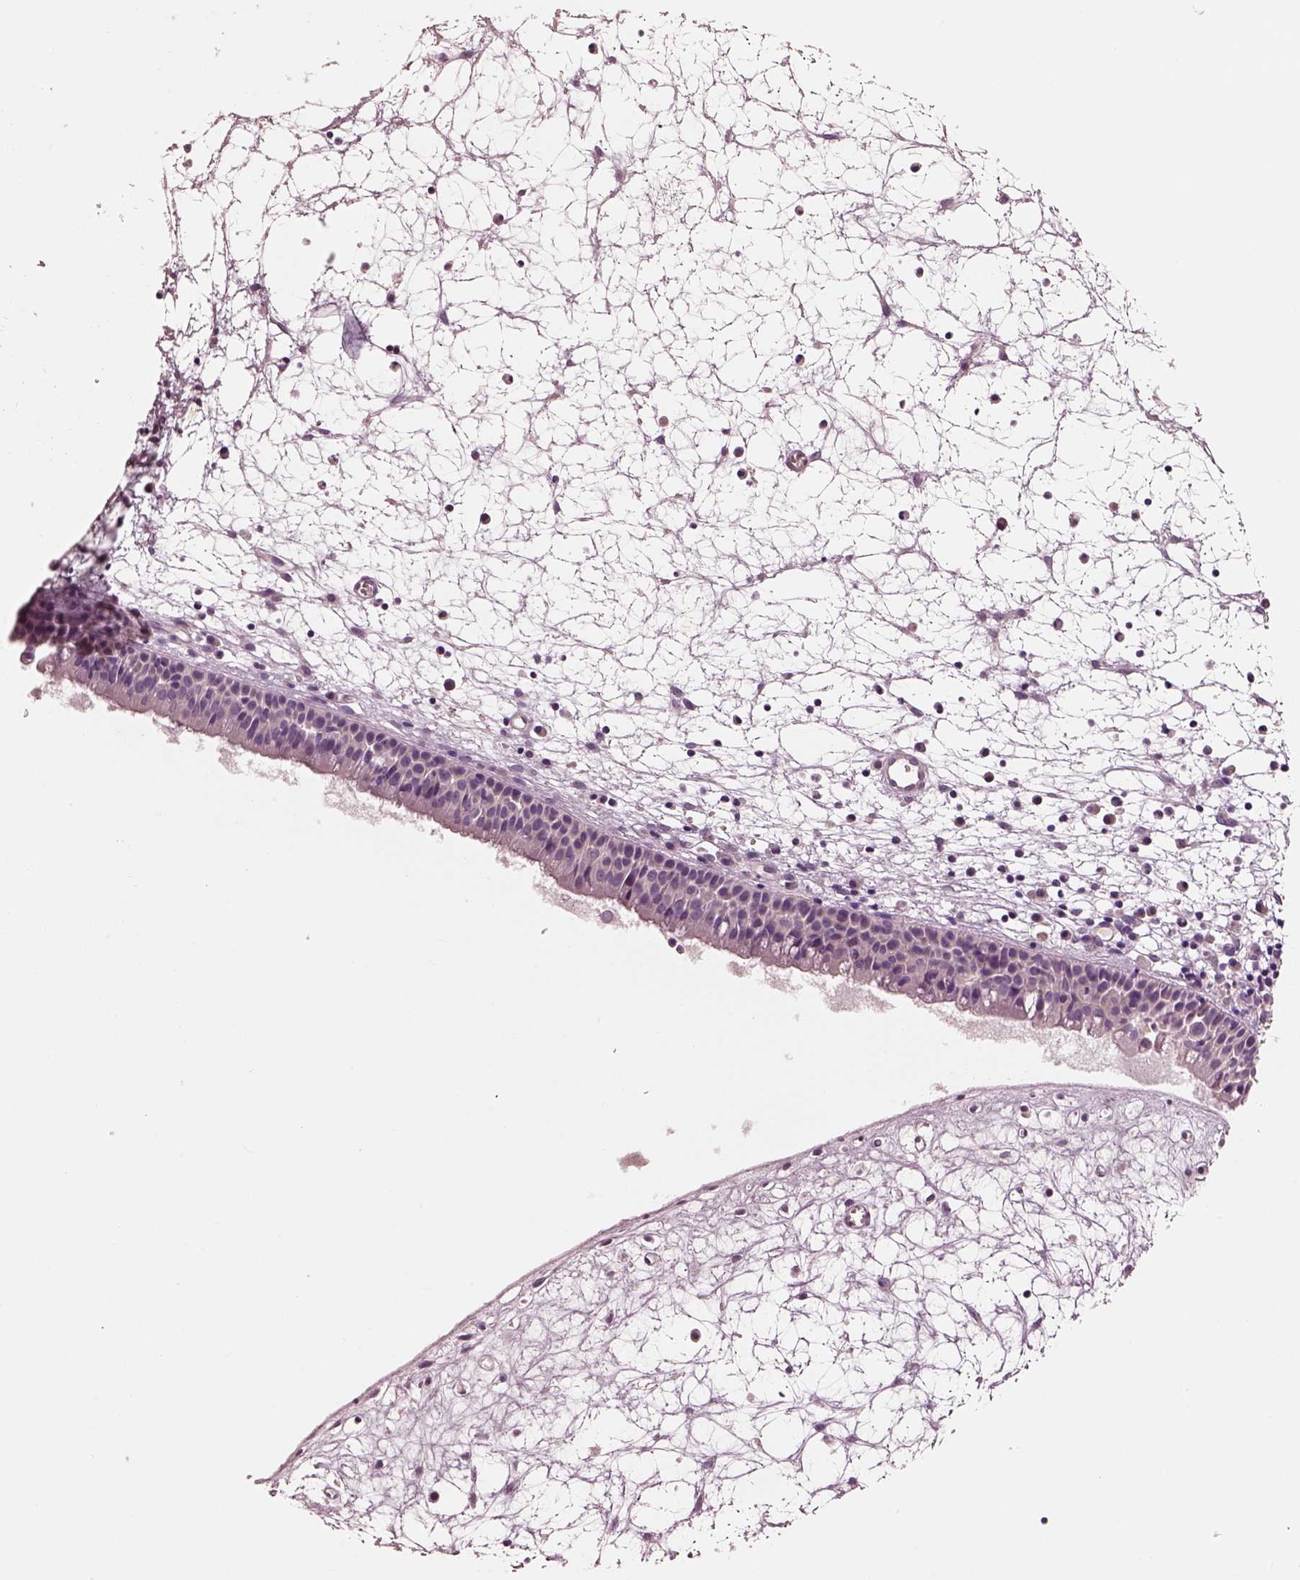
{"staining": {"intensity": "negative", "quantity": "none", "location": "none"}, "tissue": "nasopharynx", "cell_type": "Respiratory epithelial cells", "image_type": "normal", "snomed": [{"axis": "morphology", "description": "Normal tissue, NOS"}, {"axis": "topography", "description": "Nasopharynx"}], "caption": "This is a micrograph of immunohistochemistry staining of normal nasopharynx, which shows no expression in respiratory epithelial cells.", "gene": "ELSPBP1", "patient": {"sex": "male", "age": 61}}